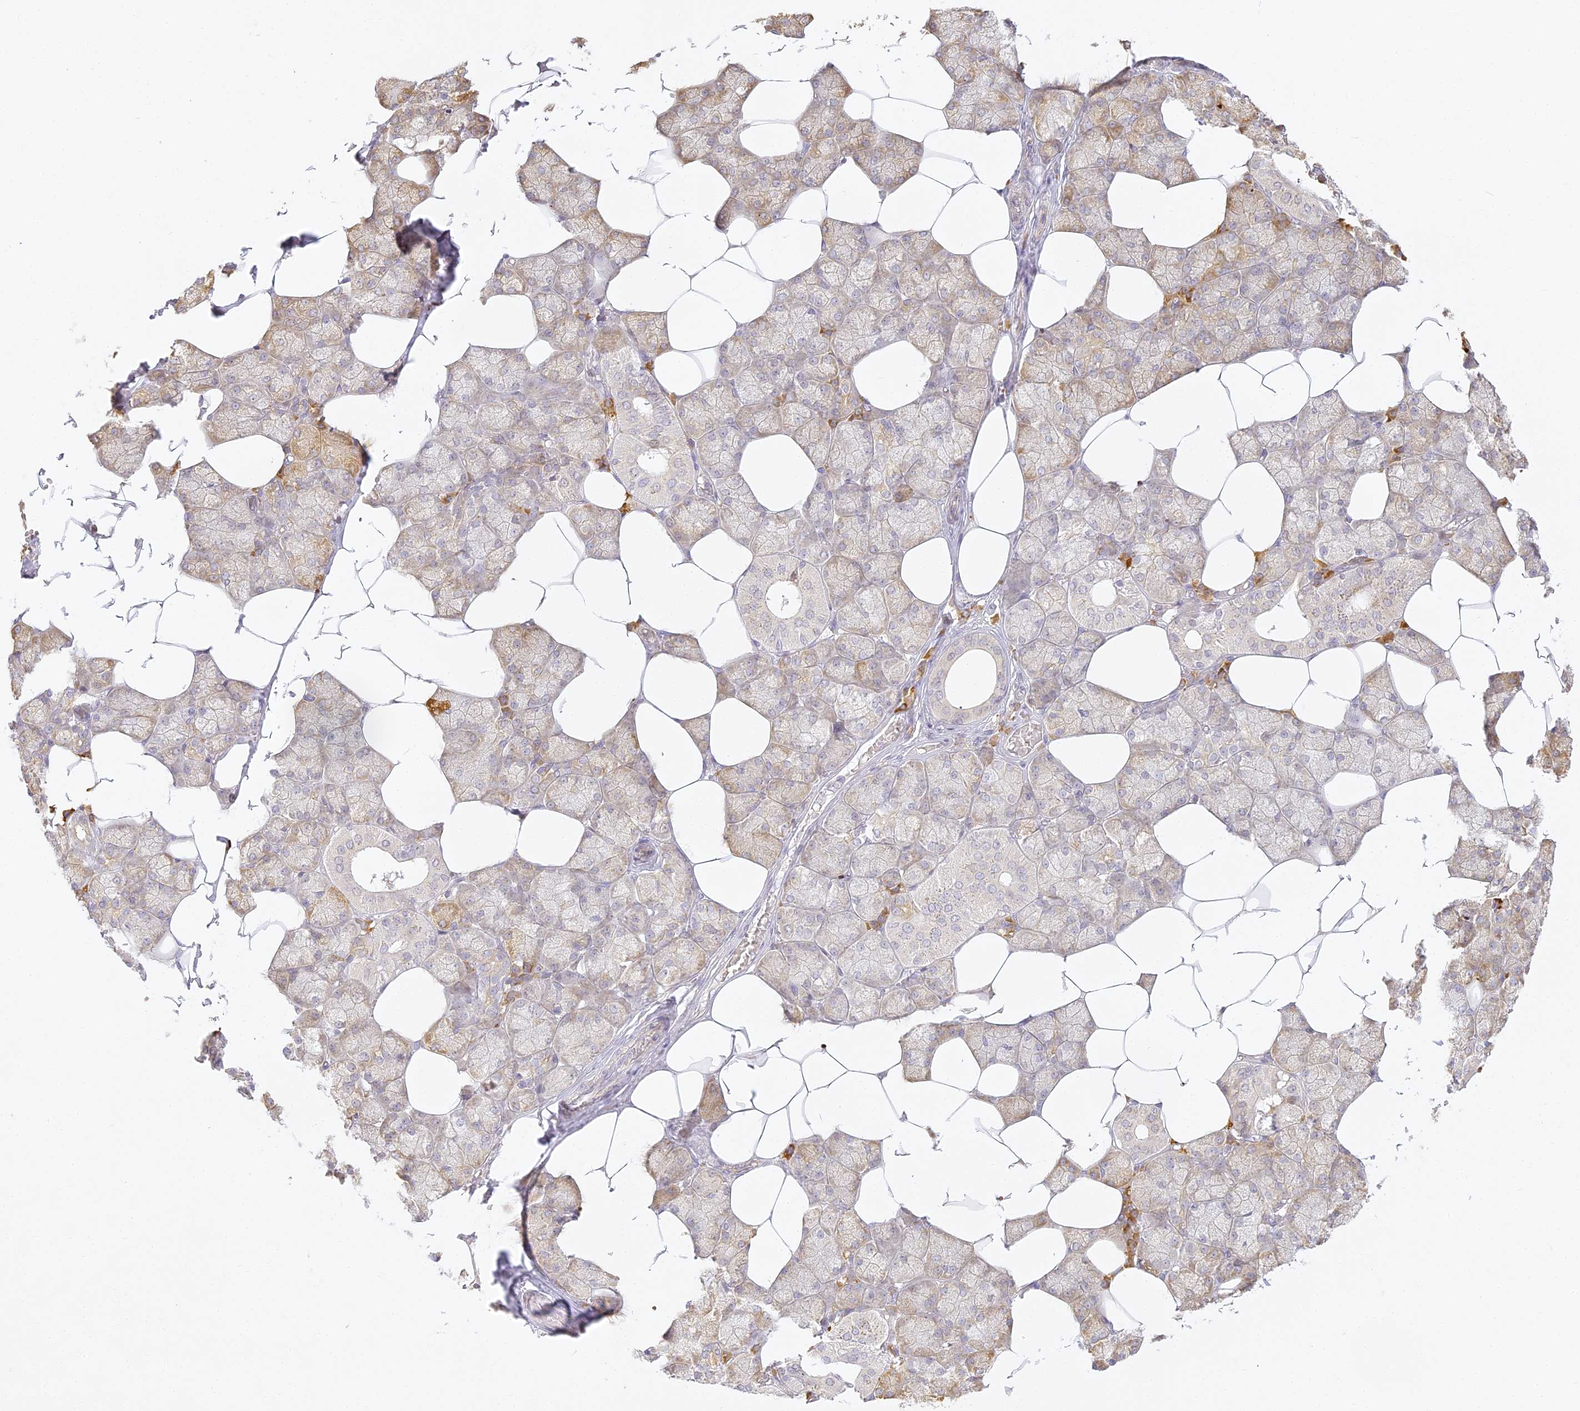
{"staining": {"intensity": "moderate", "quantity": "<25%", "location": "cytoplasmic/membranous"}, "tissue": "salivary gland", "cell_type": "Glandular cells", "image_type": "normal", "snomed": [{"axis": "morphology", "description": "Normal tissue, NOS"}, {"axis": "topography", "description": "Salivary gland"}], "caption": "The micrograph demonstrates immunohistochemical staining of unremarkable salivary gland. There is moderate cytoplasmic/membranous staining is appreciated in about <25% of glandular cells. The staining is performed using DAB brown chromogen to label protein expression. The nuclei are counter-stained blue using hematoxylin.", "gene": "SLC30A5", "patient": {"sex": "male", "age": 62}}